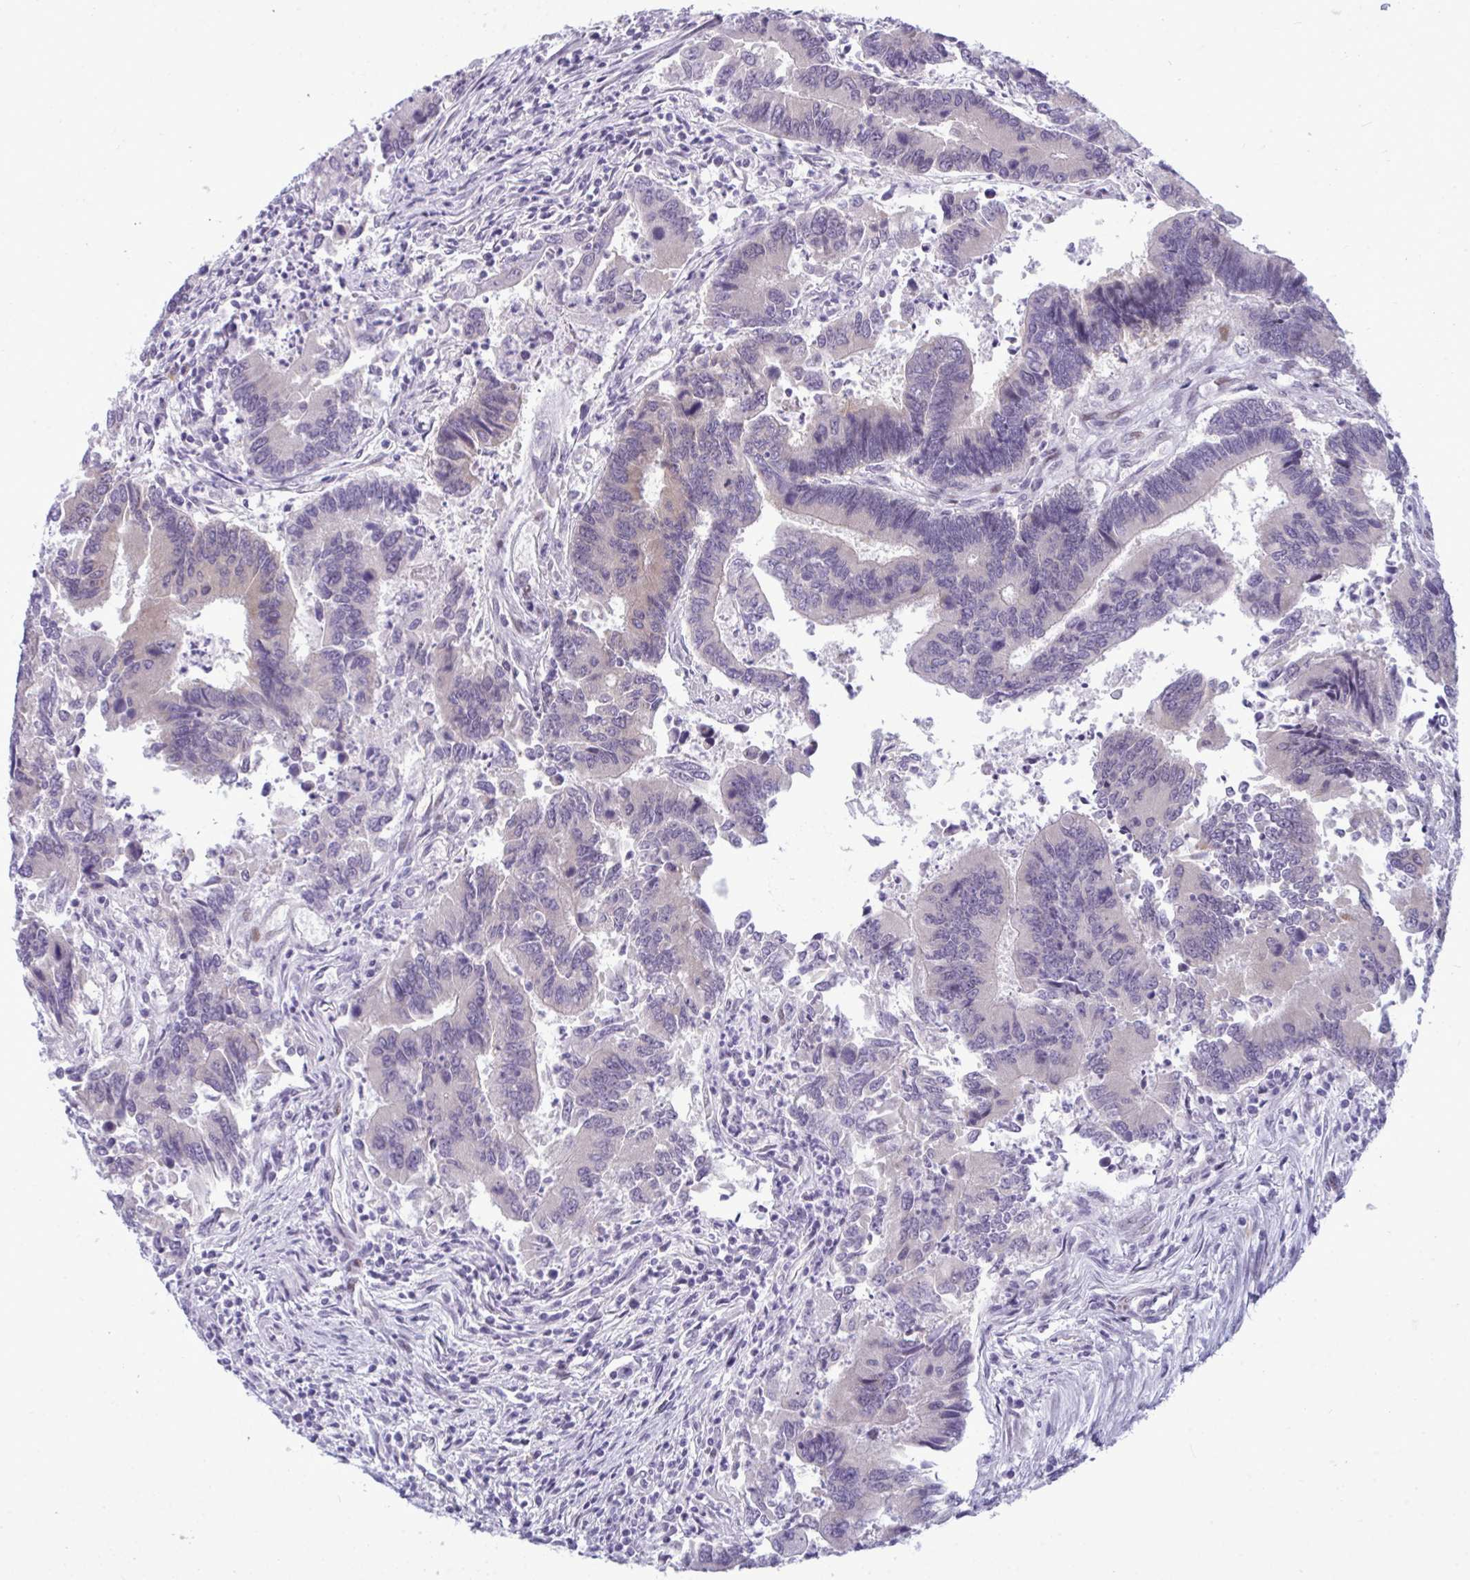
{"staining": {"intensity": "negative", "quantity": "none", "location": "none"}, "tissue": "colorectal cancer", "cell_type": "Tumor cells", "image_type": "cancer", "snomed": [{"axis": "morphology", "description": "Adenocarcinoma, NOS"}, {"axis": "topography", "description": "Colon"}], "caption": "Micrograph shows no significant protein expression in tumor cells of colorectal cancer (adenocarcinoma).", "gene": "TAB1", "patient": {"sex": "female", "age": 67}}